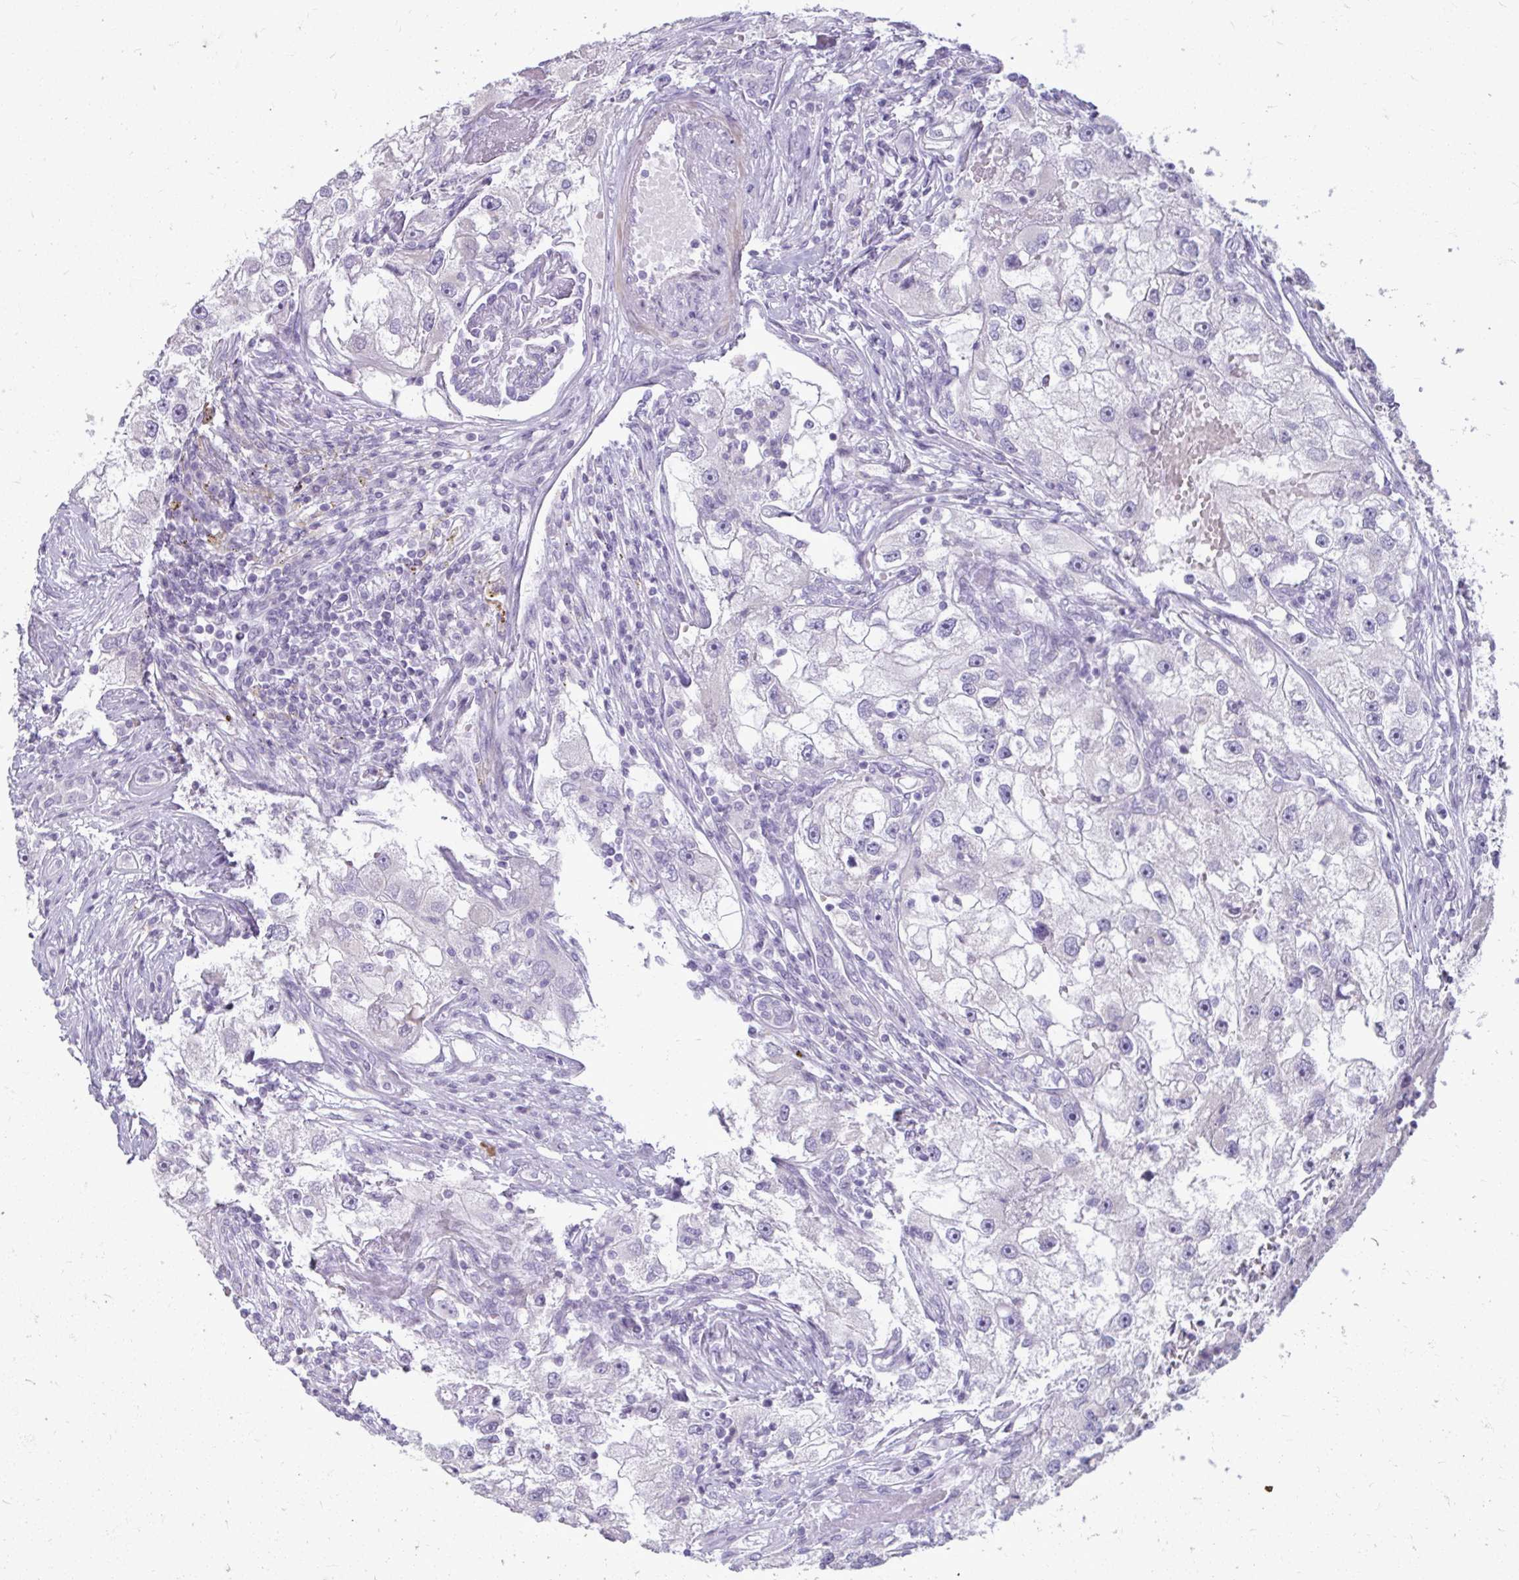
{"staining": {"intensity": "negative", "quantity": "none", "location": "none"}, "tissue": "renal cancer", "cell_type": "Tumor cells", "image_type": "cancer", "snomed": [{"axis": "morphology", "description": "Adenocarcinoma, NOS"}, {"axis": "topography", "description": "Kidney"}], "caption": "A high-resolution photomicrograph shows immunohistochemistry (IHC) staining of renal adenocarcinoma, which demonstrates no significant positivity in tumor cells.", "gene": "MSMO1", "patient": {"sex": "male", "age": 63}}